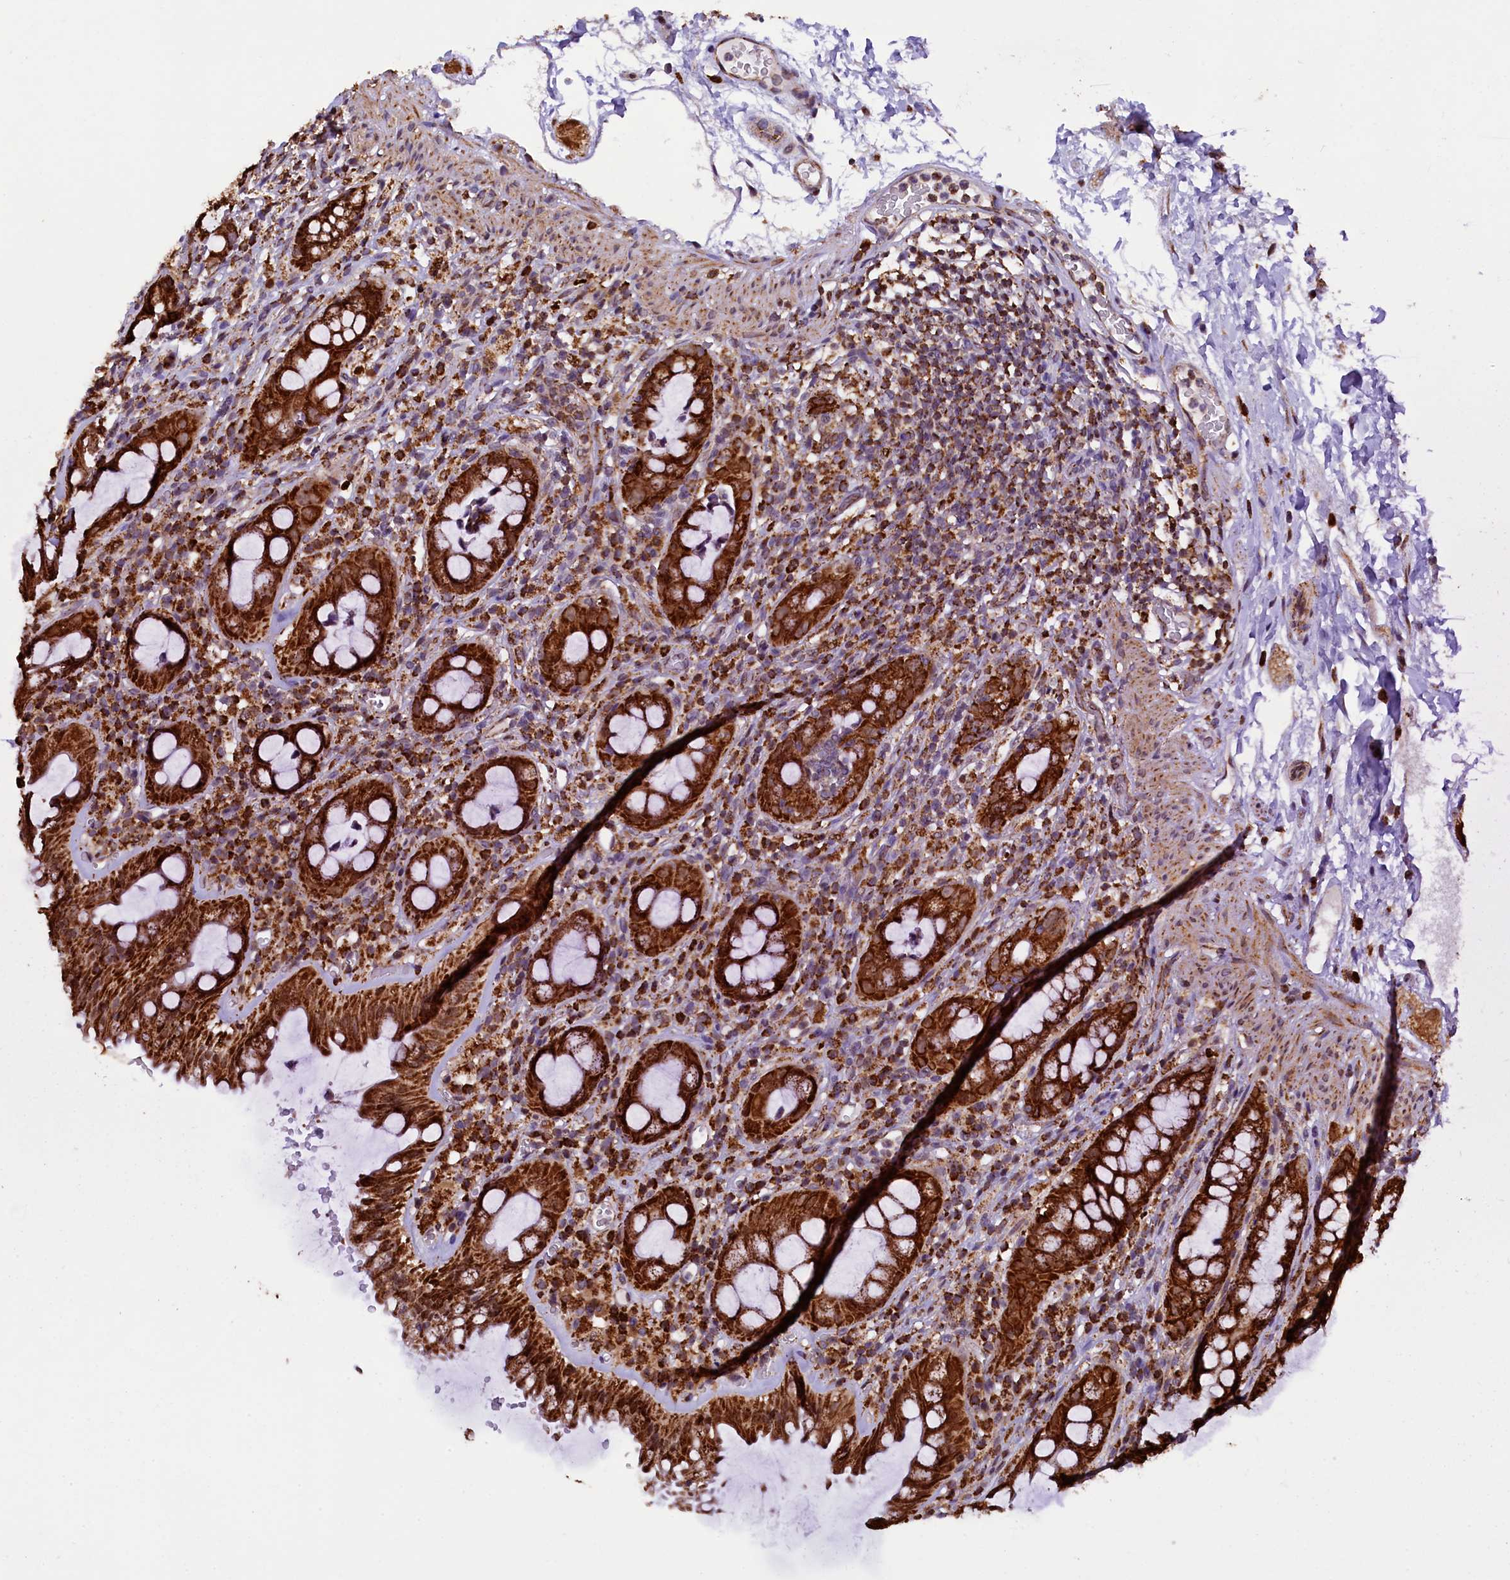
{"staining": {"intensity": "strong", "quantity": ">75%", "location": "cytoplasmic/membranous"}, "tissue": "rectum", "cell_type": "Glandular cells", "image_type": "normal", "snomed": [{"axis": "morphology", "description": "Normal tissue, NOS"}, {"axis": "topography", "description": "Rectum"}], "caption": "DAB (3,3'-diaminobenzidine) immunohistochemical staining of unremarkable rectum exhibits strong cytoplasmic/membranous protein staining in approximately >75% of glandular cells.", "gene": "KLC2", "patient": {"sex": "female", "age": 57}}